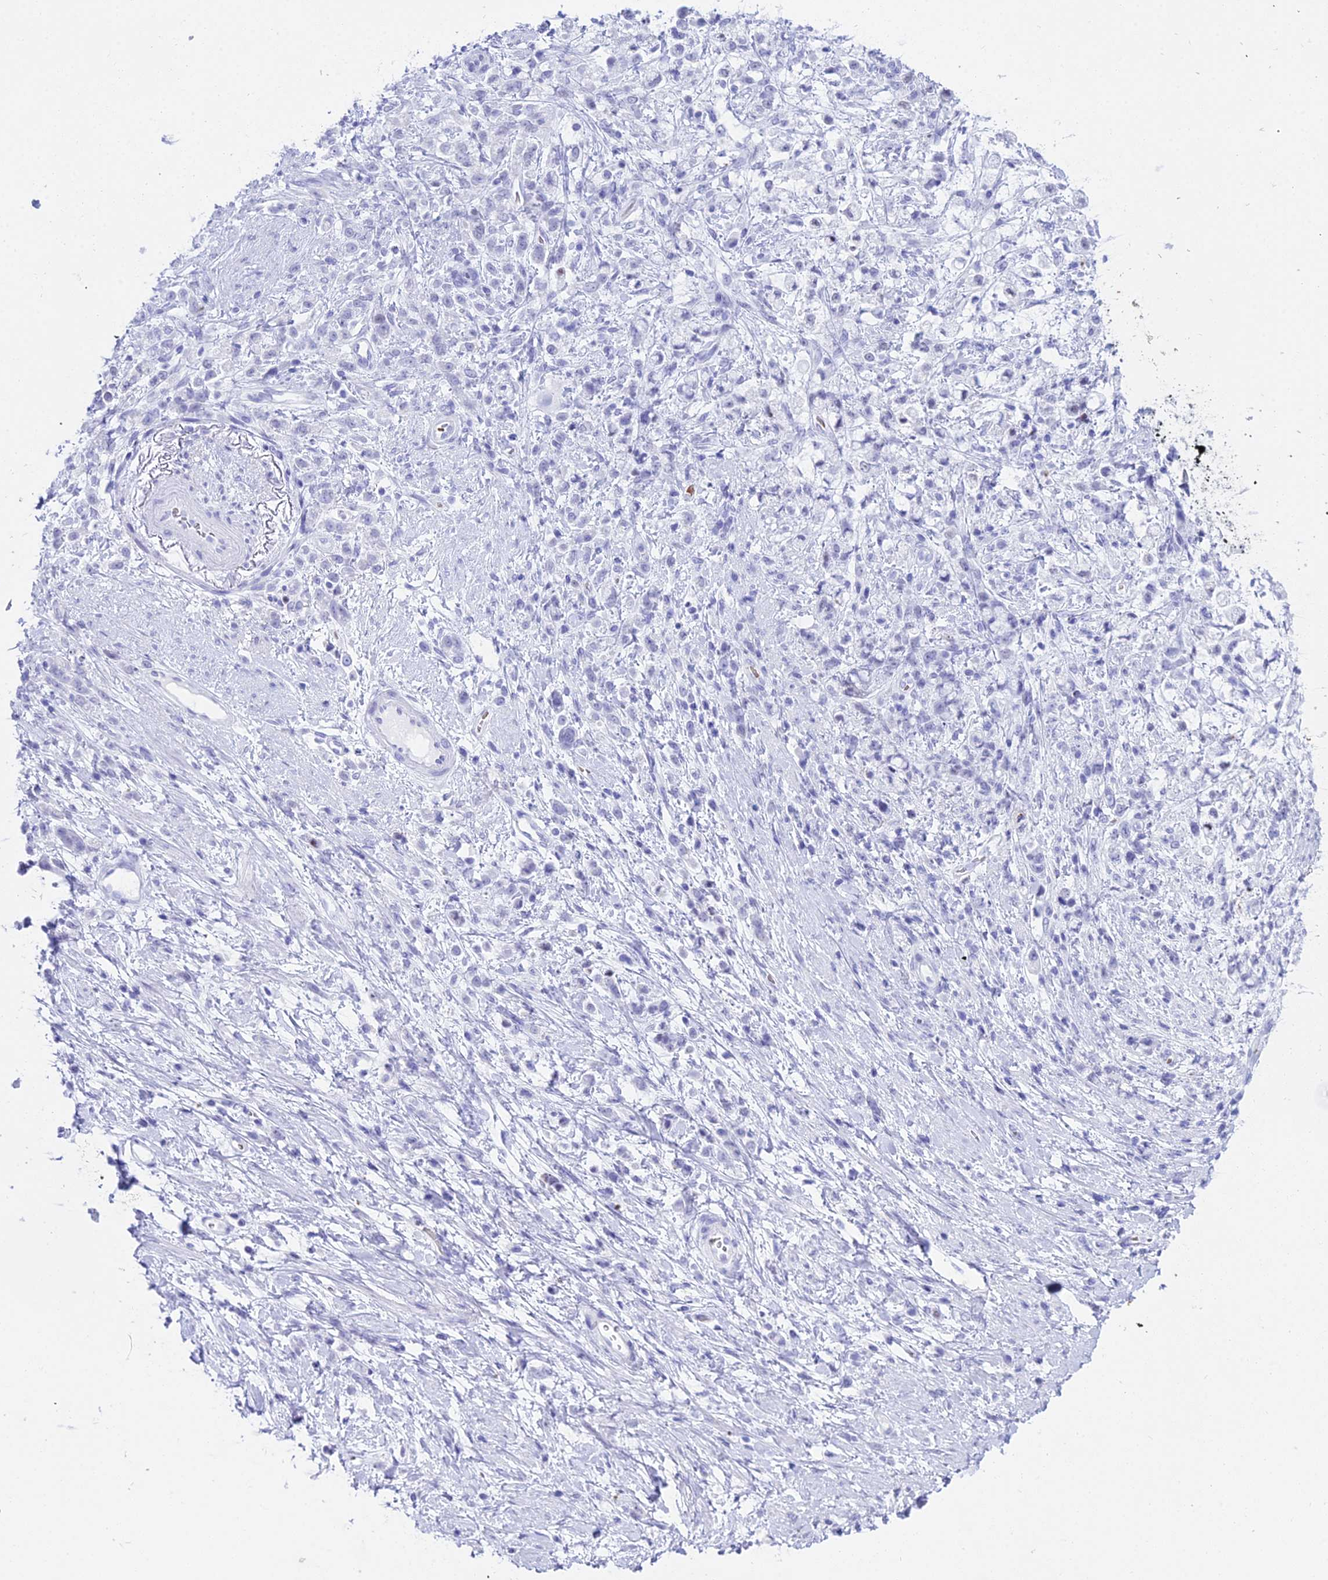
{"staining": {"intensity": "negative", "quantity": "none", "location": "none"}, "tissue": "stomach cancer", "cell_type": "Tumor cells", "image_type": "cancer", "snomed": [{"axis": "morphology", "description": "Adenocarcinoma, NOS"}, {"axis": "topography", "description": "Stomach"}], "caption": "The immunohistochemistry image has no significant positivity in tumor cells of stomach cancer tissue.", "gene": "RNPS1", "patient": {"sex": "female", "age": 60}}